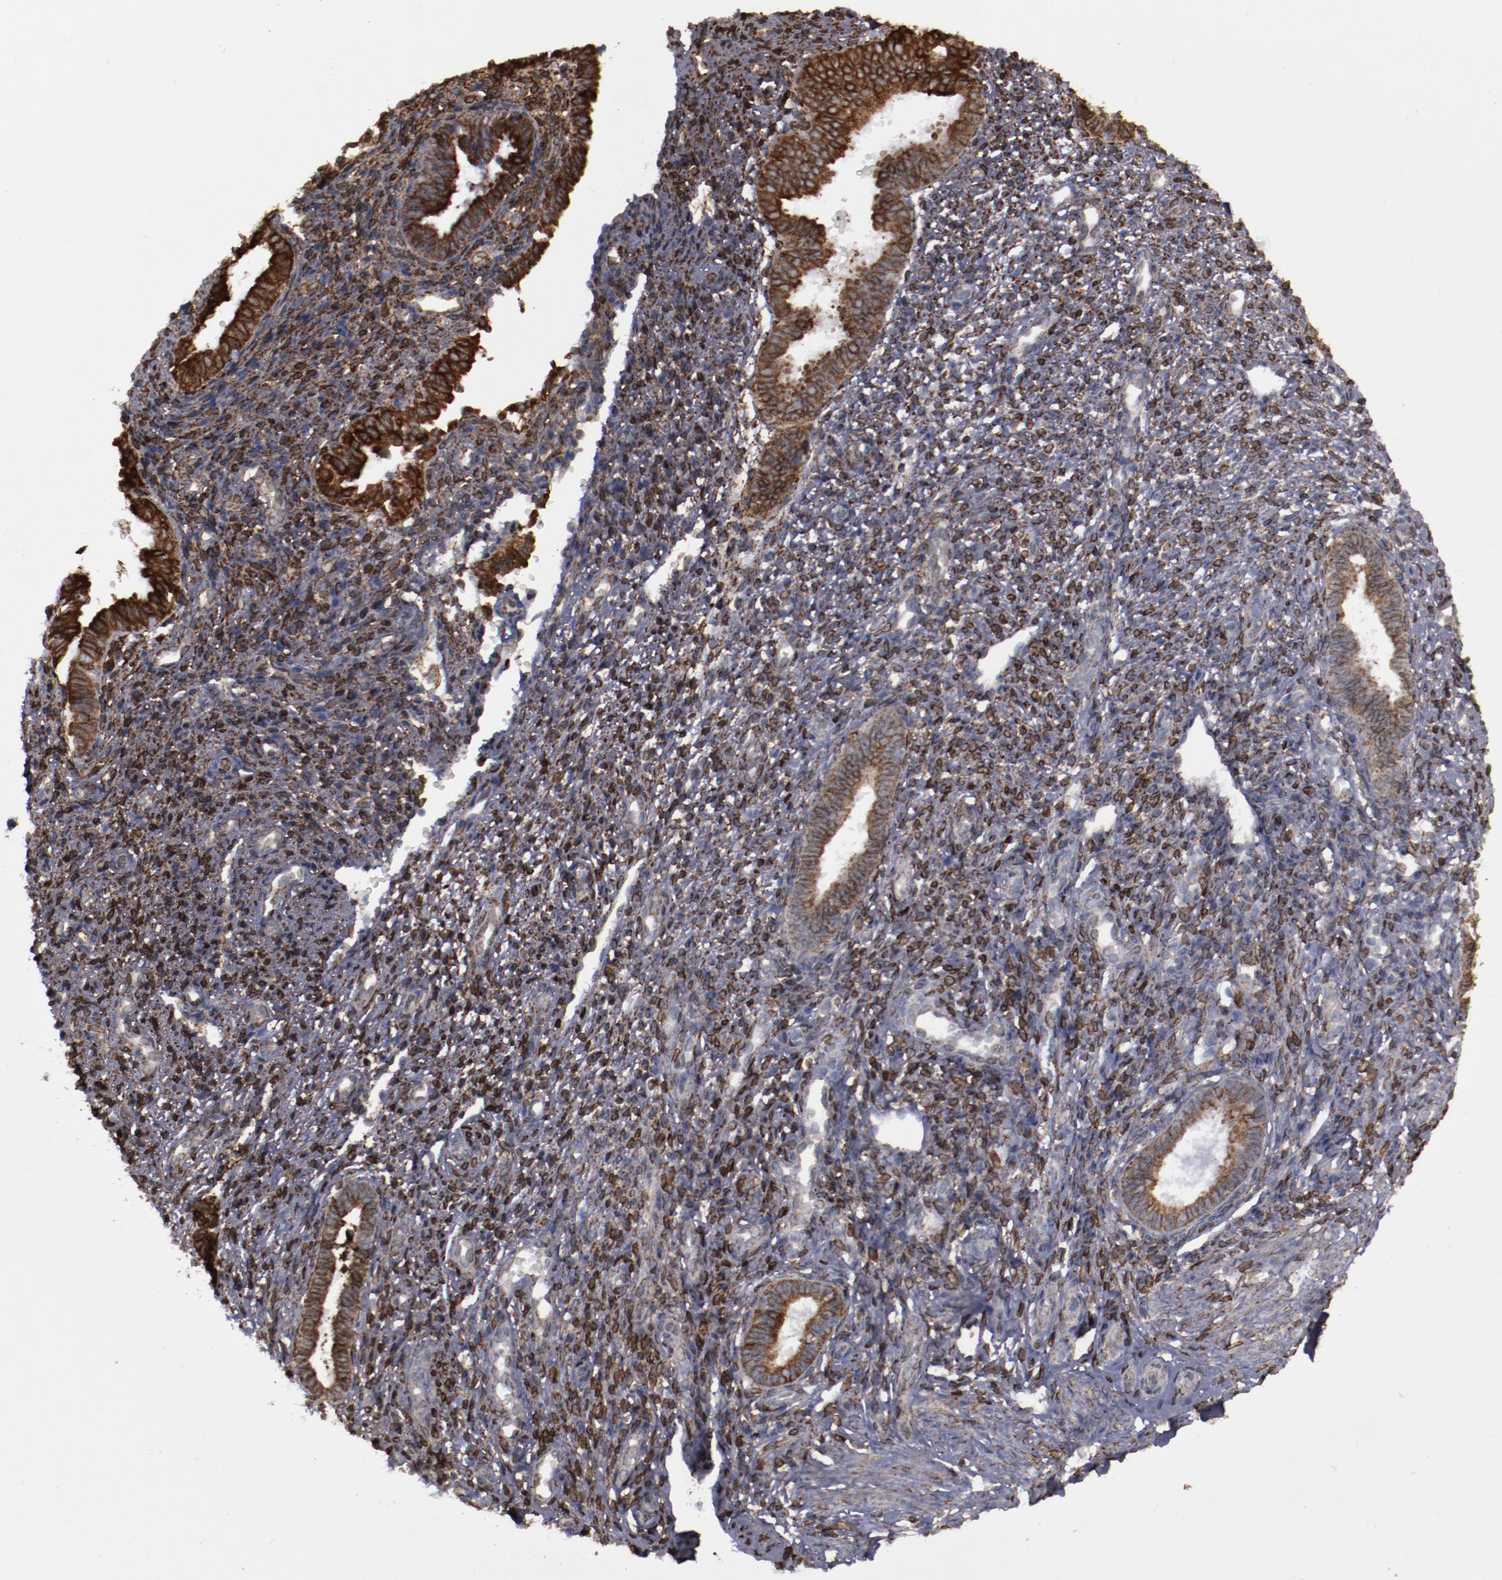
{"staining": {"intensity": "moderate", "quantity": ">75%", "location": "cytoplasmic/membranous"}, "tissue": "endometrium", "cell_type": "Cells in endometrial stroma", "image_type": "normal", "snomed": [{"axis": "morphology", "description": "Normal tissue, NOS"}, {"axis": "topography", "description": "Endometrium"}], "caption": "Unremarkable endometrium shows moderate cytoplasmic/membranous positivity in about >75% of cells in endometrial stroma (DAB = brown stain, brightfield microscopy at high magnification)..", "gene": "ERLIN2", "patient": {"sex": "female", "age": 27}}